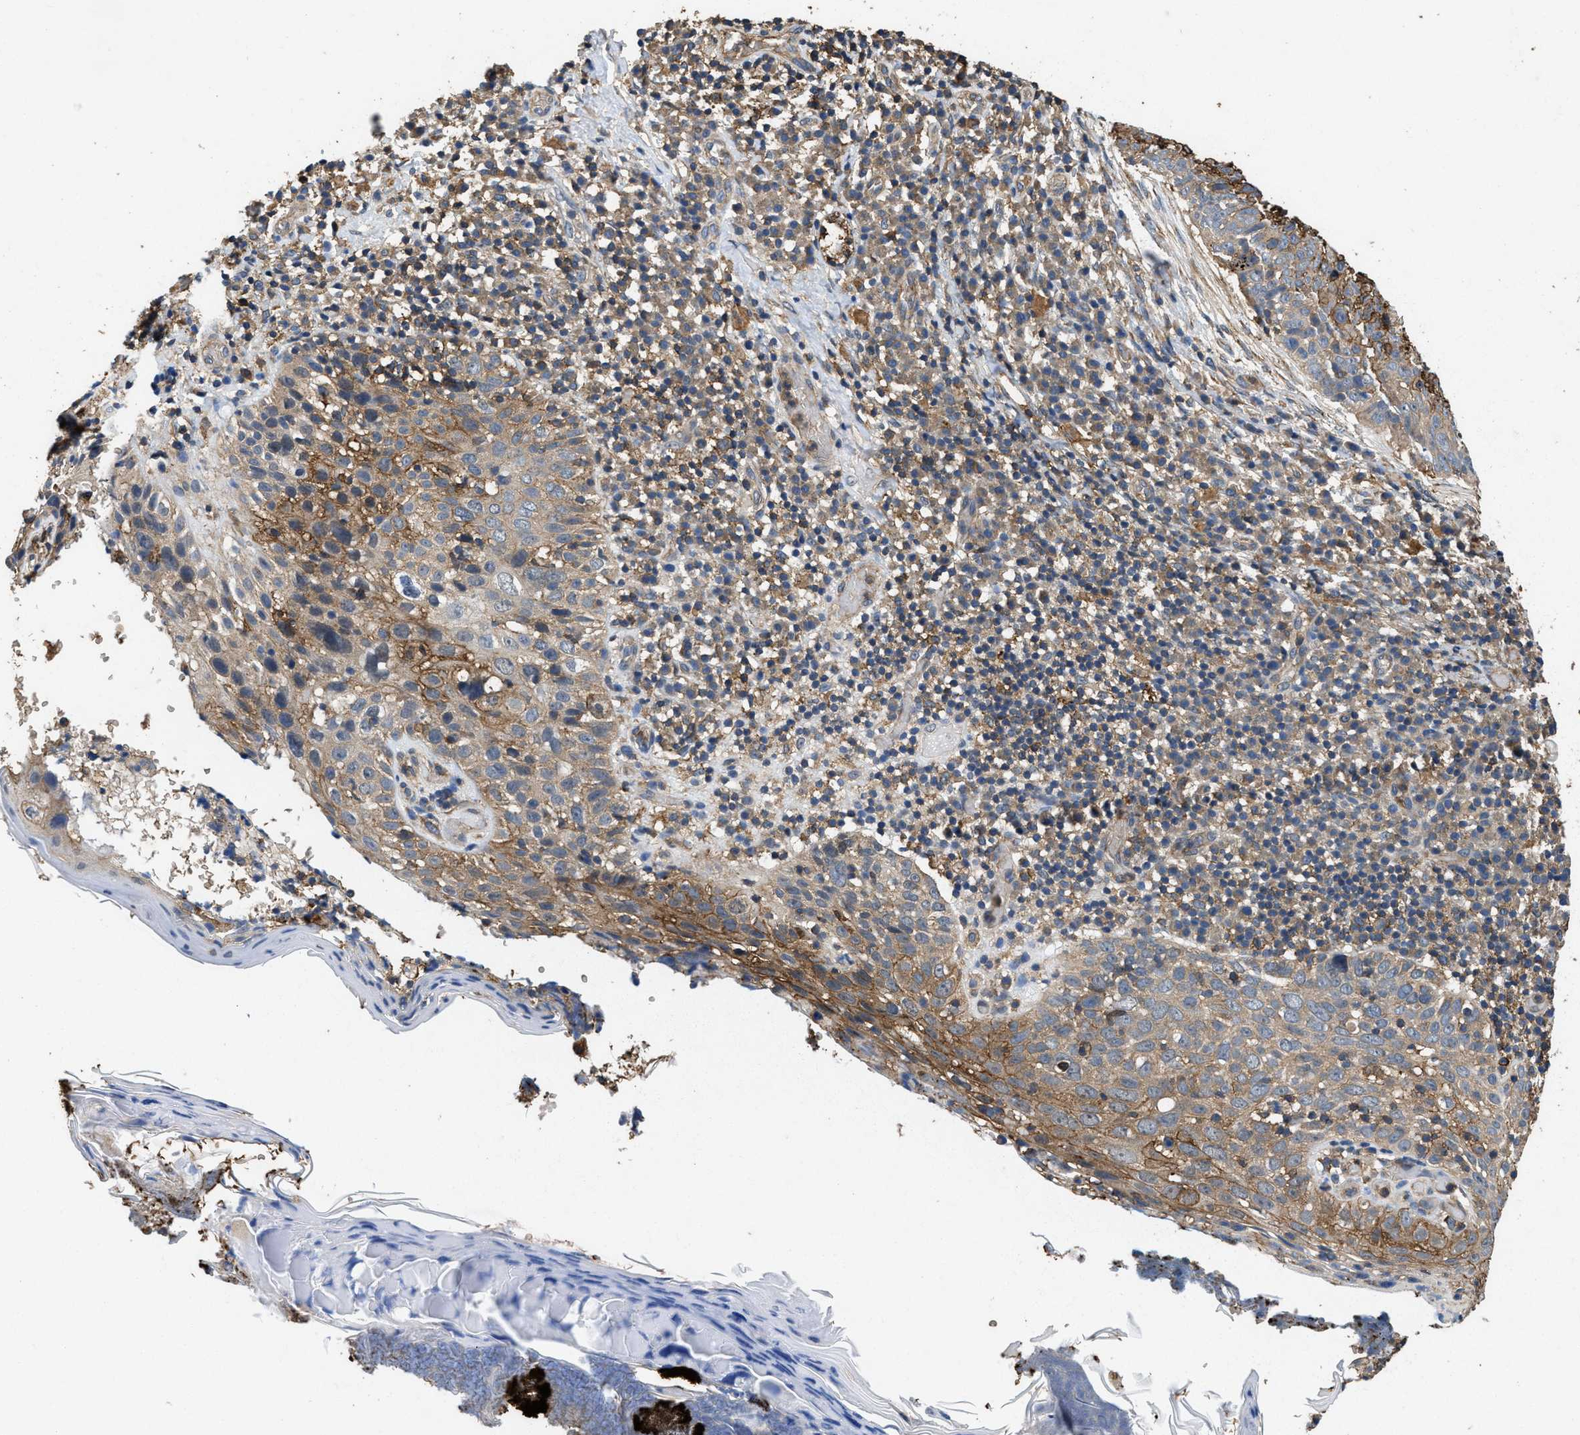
{"staining": {"intensity": "weak", "quantity": "25%-75%", "location": "cytoplasmic/membranous"}, "tissue": "skin cancer", "cell_type": "Tumor cells", "image_type": "cancer", "snomed": [{"axis": "morphology", "description": "Squamous cell carcinoma in situ, NOS"}, {"axis": "morphology", "description": "Squamous cell carcinoma, NOS"}, {"axis": "topography", "description": "Skin"}], "caption": "Immunohistochemical staining of squamous cell carcinoma (skin) displays low levels of weak cytoplasmic/membranous positivity in about 25%-75% of tumor cells.", "gene": "LINGO2", "patient": {"sex": "male", "age": 93}}